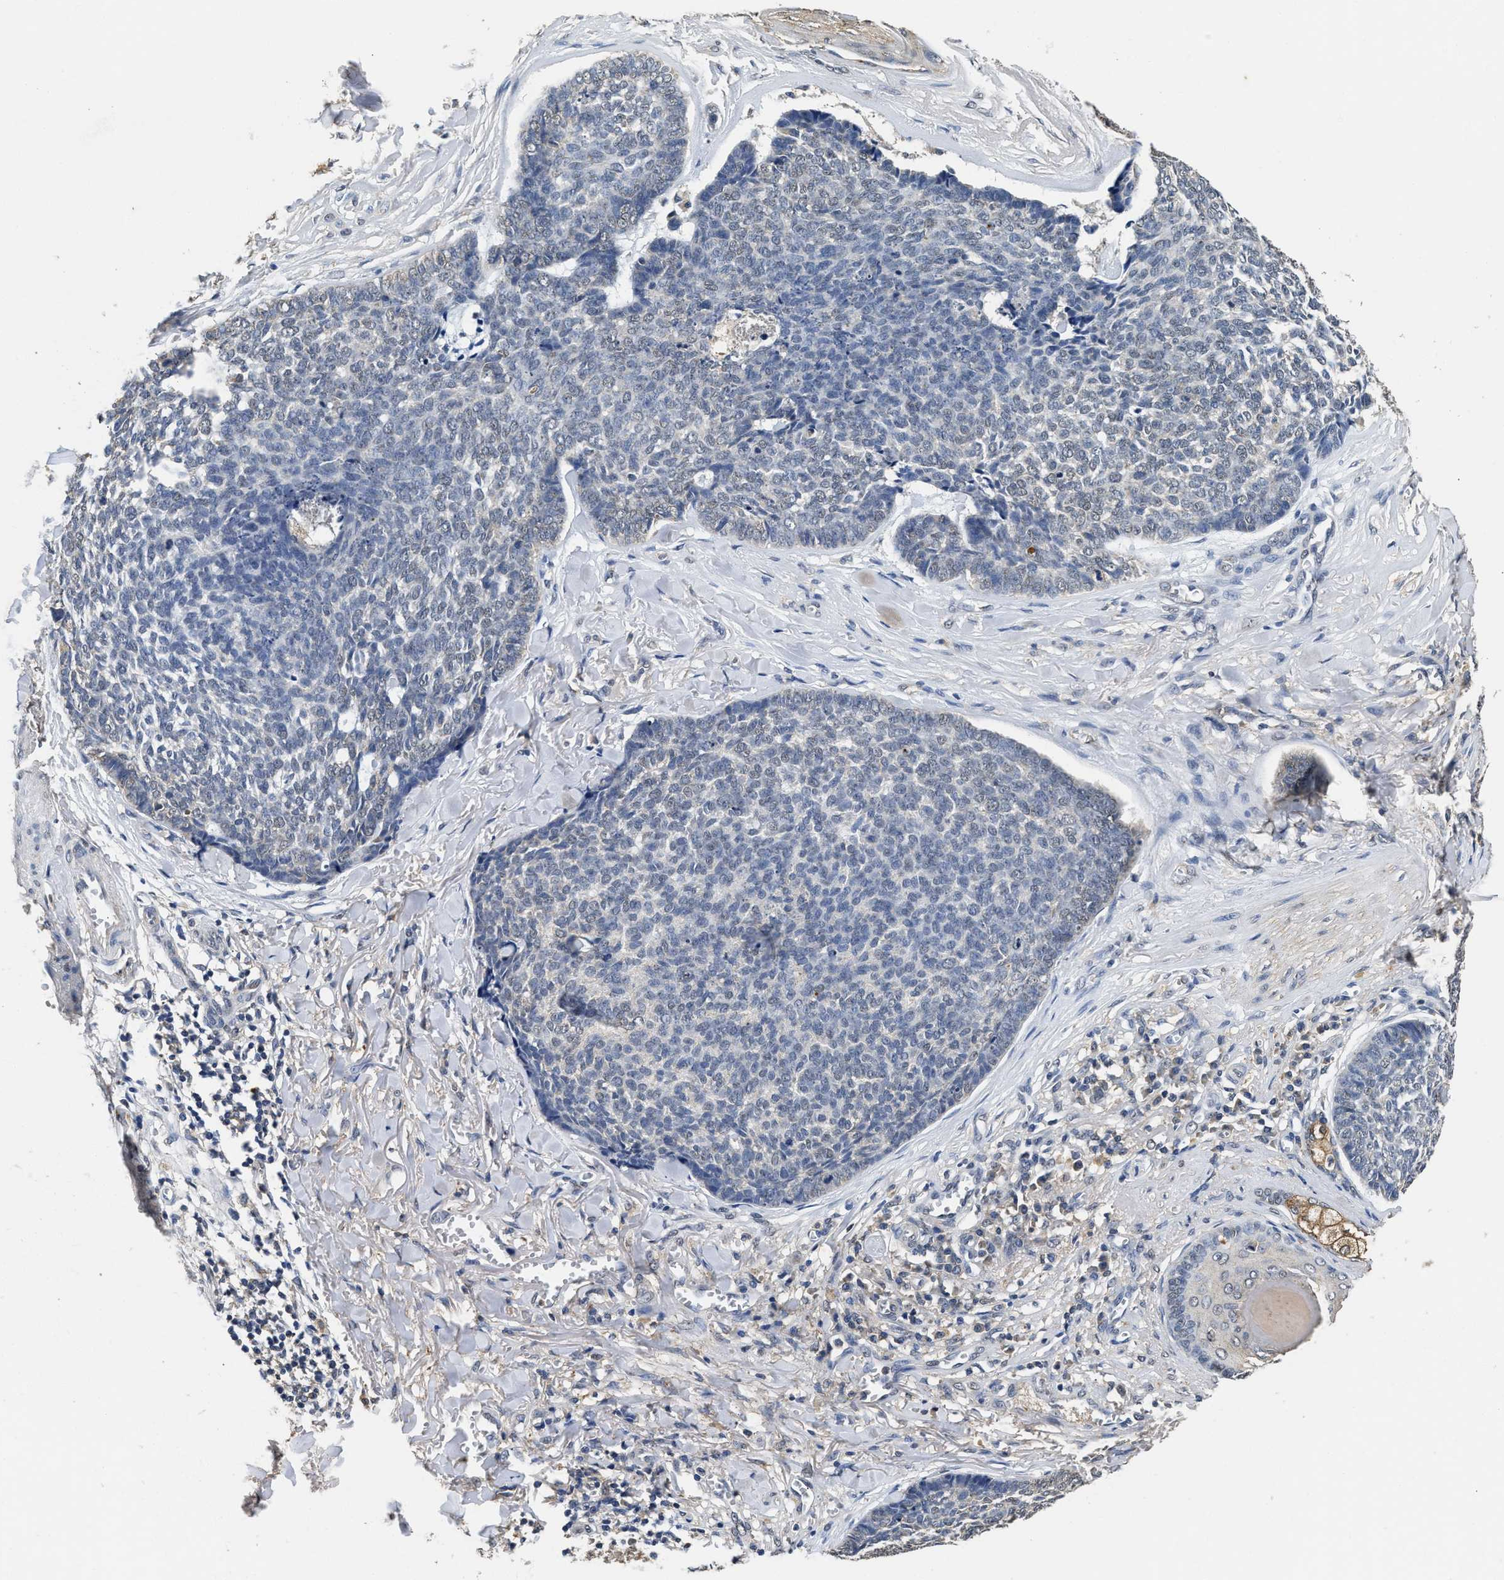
{"staining": {"intensity": "negative", "quantity": "none", "location": "none"}, "tissue": "skin cancer", "cell_type": "Tumor cells", "image_type": "cancer", "snomed": [{"axis": "morphology", "description": "Basal cell carcinoma"}, {"axis": "topography", "description": "Skin"}], "caption": "Image shows no significant protein staining in tumor cells of basal cell carcinoma (skin). (Brightfield microscopy of DAB (3,3'-diaminobenzidine) immunohistochemistry at high magnification).", "gene": "CTNNA1", "patient": {"sex": "male", "age": 84}}